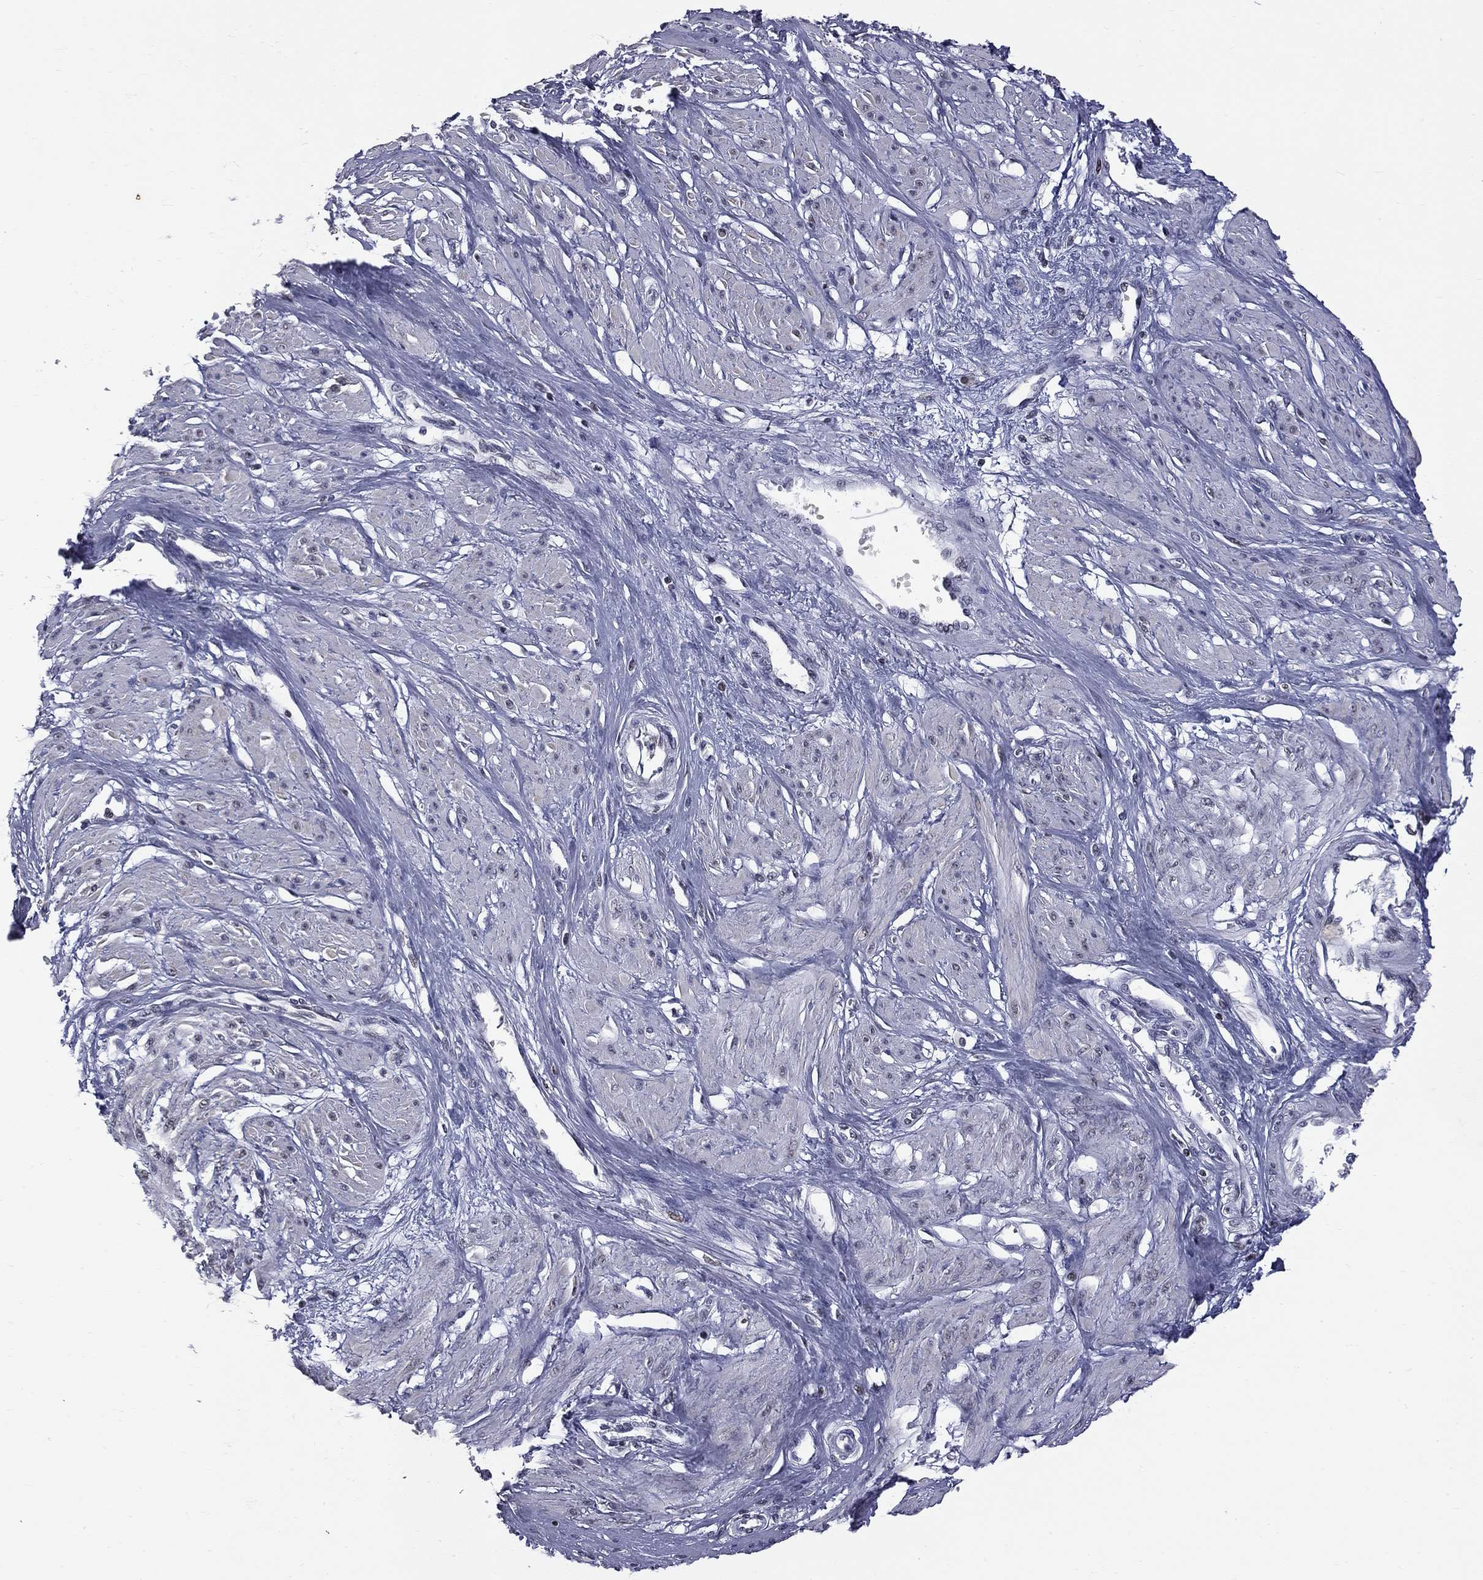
{"staining": {"intensity": "moderate", "quantity": "25%-75%", "location": "cytoplasmic/membranous"}, "tissue": "smooth muscle", "cell_type": "Smooth muscle cells", "image_type": "normal", "snomed": [{"axis": "morphology", "description": "Normal tissue, NOS"}, {"axis": "topography", "description": "Smooth muscle"}, {"axis": "topography", "description": "Uterus"}], "caption": "Smooth muscle stained with IHC exhibits moderate cytoplasmic/membranous expression in approximately 25%-75% of smooth muscle cells.", "gene": "ZNF154", "patient": {"sex": "female", "age": 39}}